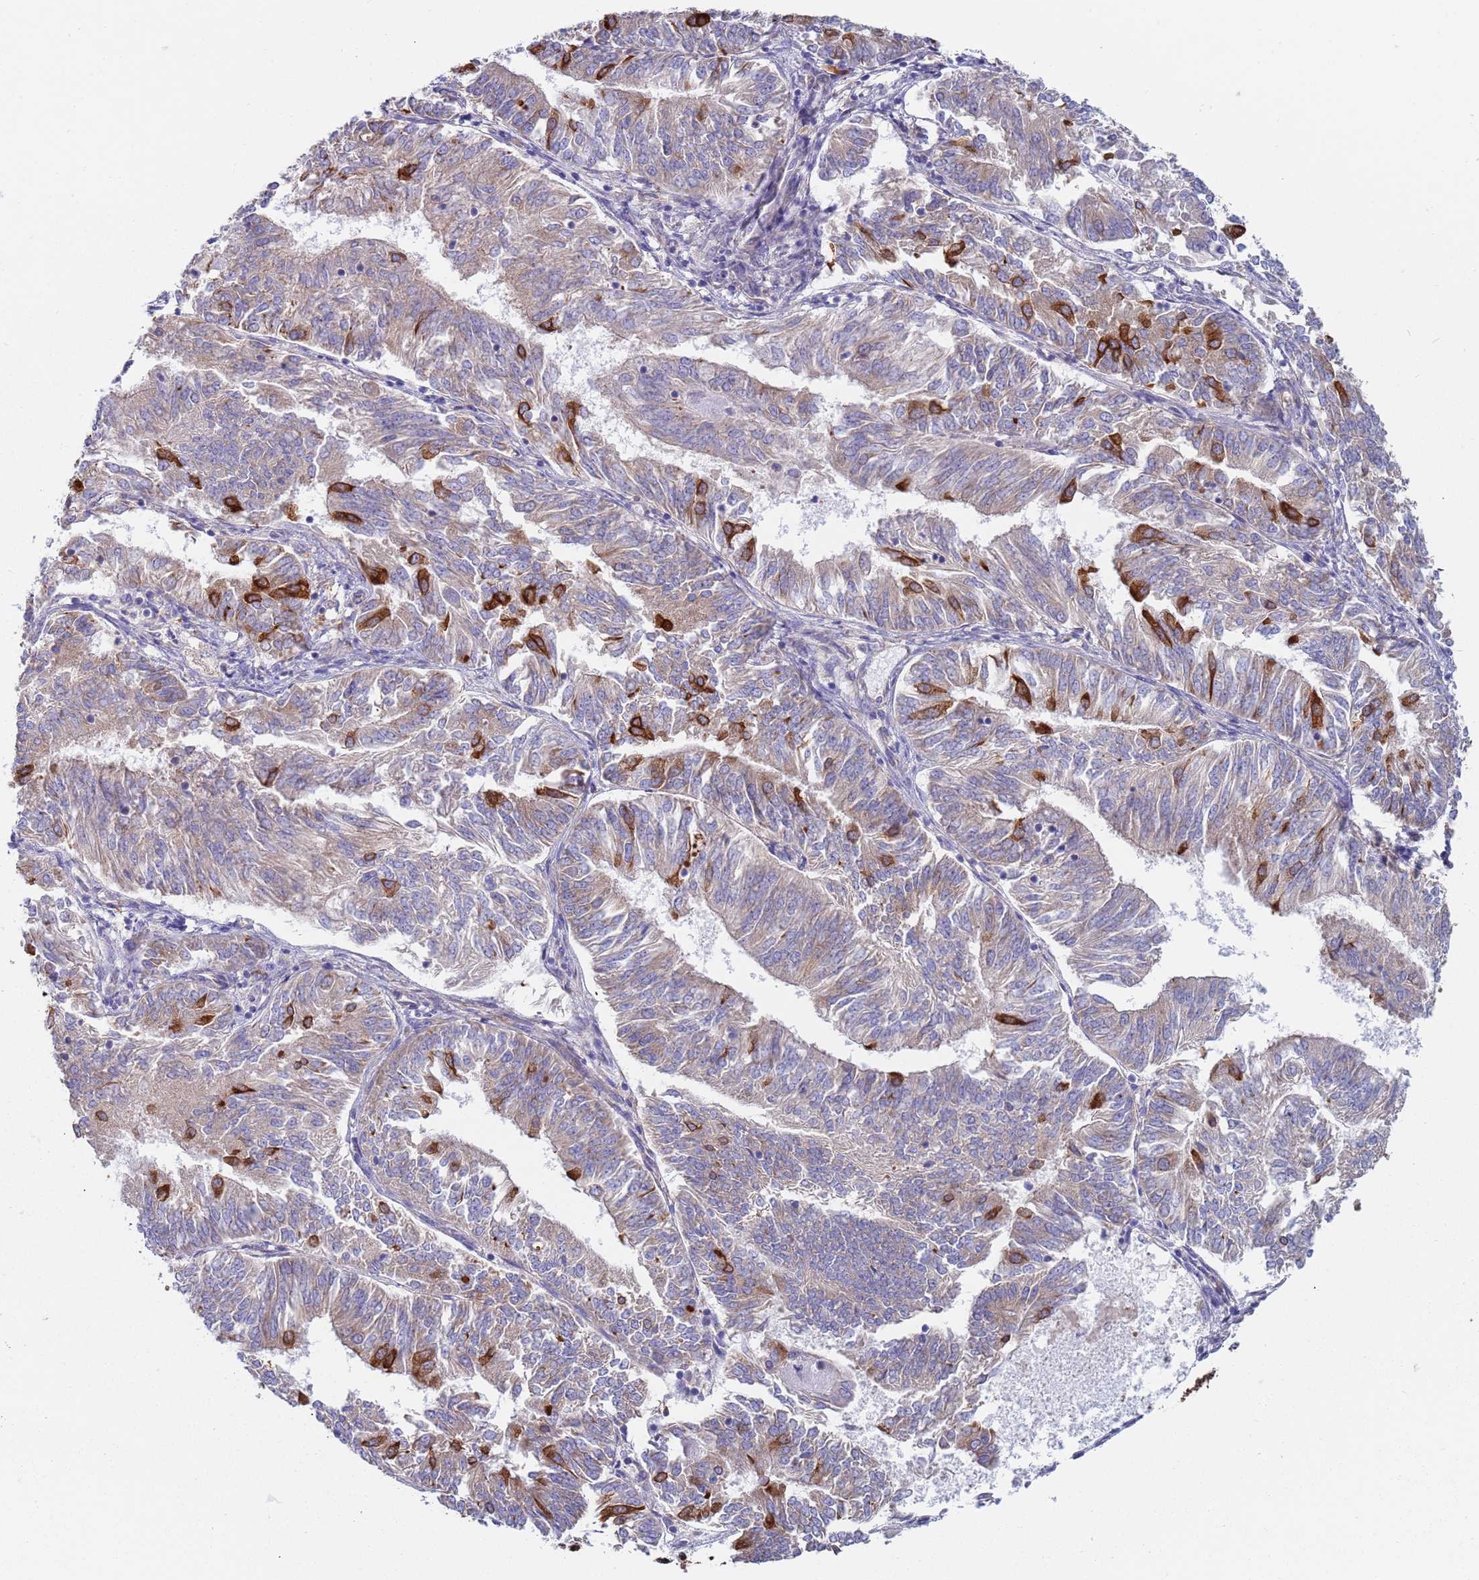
{"staining": {"intensity": "strong", "quantity": "<25%", "location": "cytoplasmic/membranous"}, "tissue": "endometrial cancer", "cell_type": "Tumor cells", "image_type": "cancer", "snomed": [{"axis": "morphology", "description": "Adenocarcinoma, NOS"}, {"axis": "topography", "description": "Endometrium"}], "caption": "DAB immunohistochemical staining of human endometrial adenocarcinoma exhibits strong cytoplasmic/membranous protein staining in approximately <25% of tumor cells.", "gene": "ZNF844", "patient": {"sex": "female", "age": 58}}